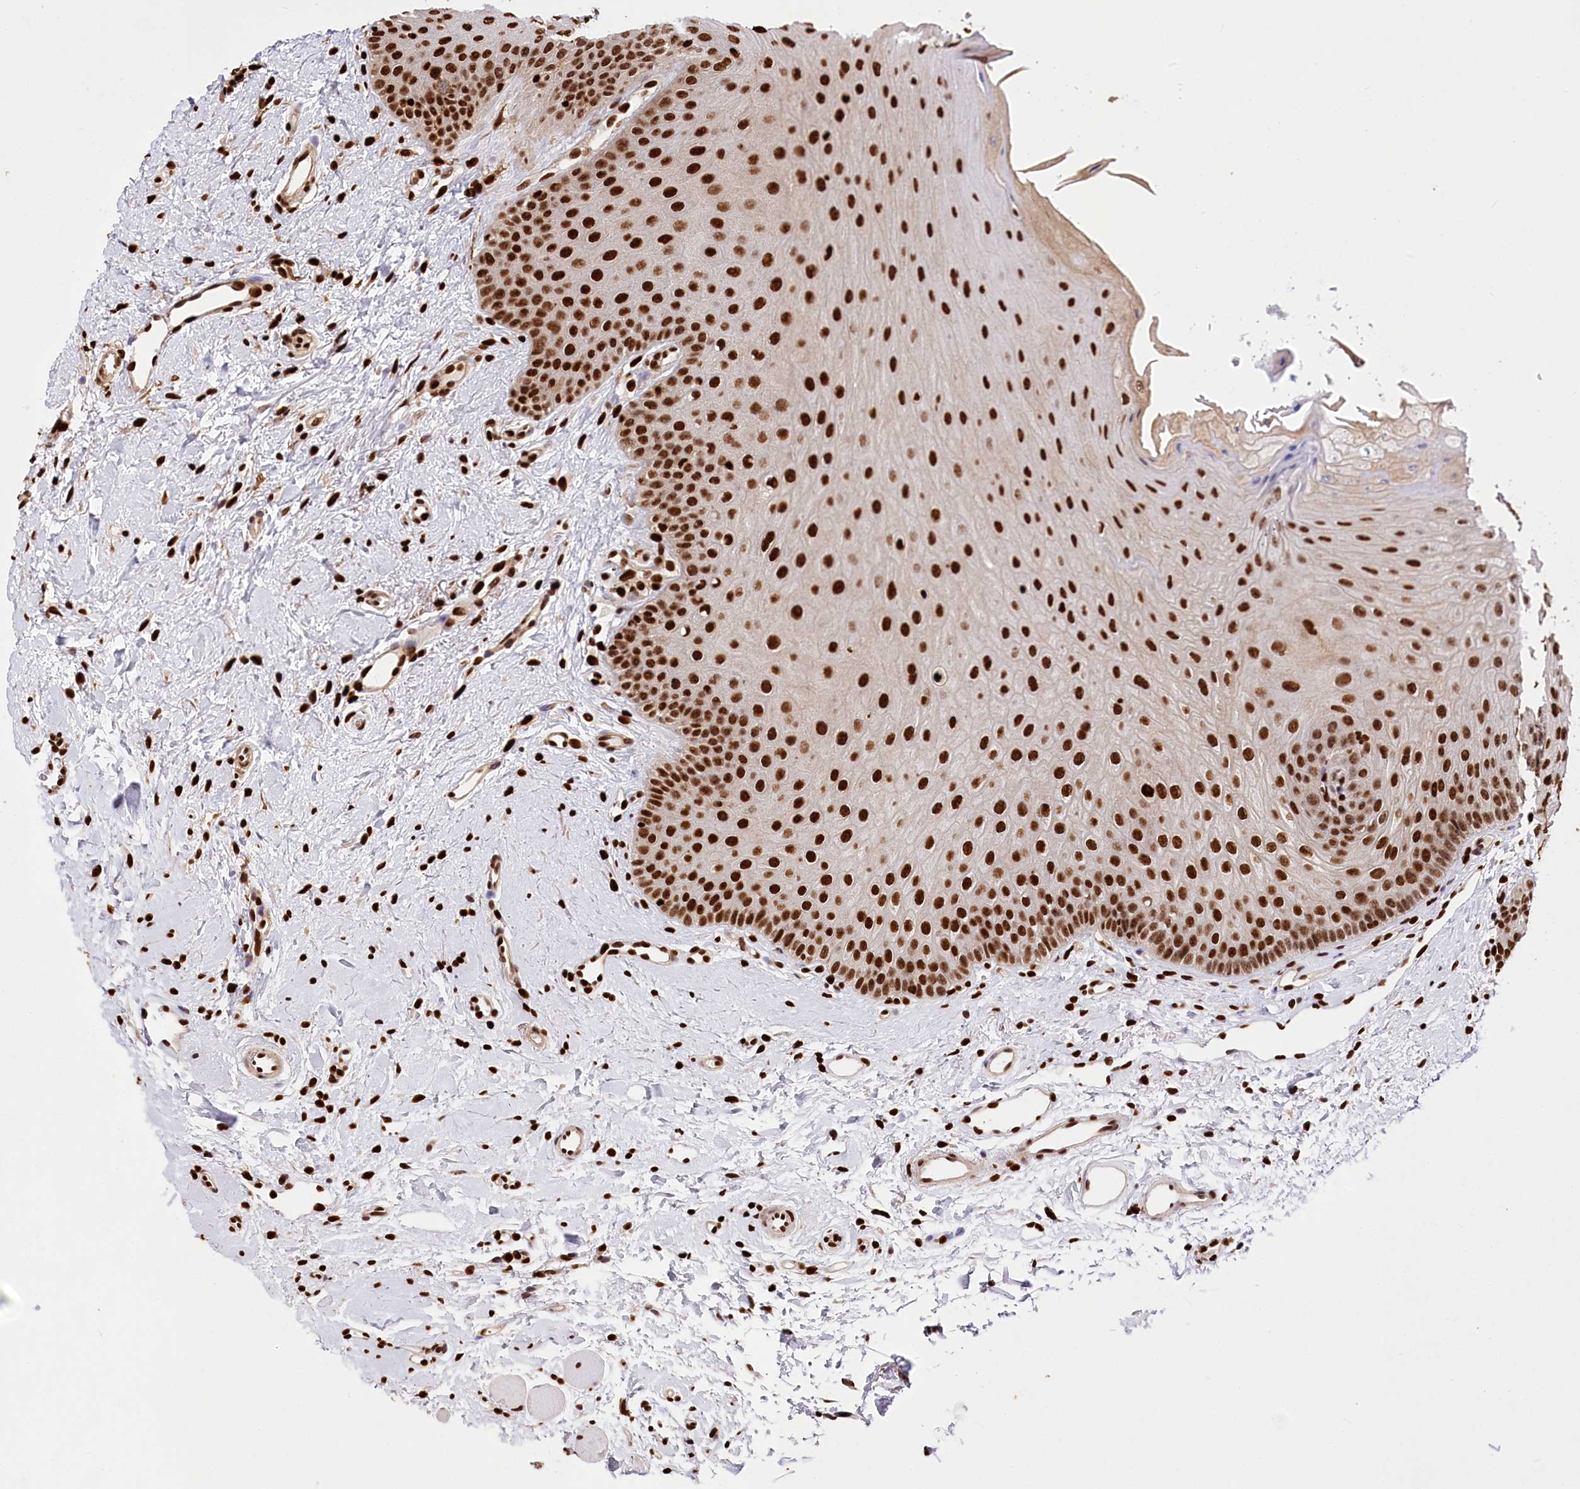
{"staining": {"intensity": "strong", "quantity": ">75%", "location": "nuclear"}, "tissue": "oral mucosa", "cell_type": "Squamous epithelial cells", "image_type": "normal", "snomed": [{"axis": "morphology", "description": "Normal tissue, NOS"}, {"axis": "topography", "description": "Oral tissue"}], "caption": "Strong nuclear expression for a protein is appreciated in approximately >75% of squamous epithelial cells of unremarkable oral mucosa using immunohistochemistry.", "gene": "FIGN", "patient": {"sex": "female", "age": 68}}